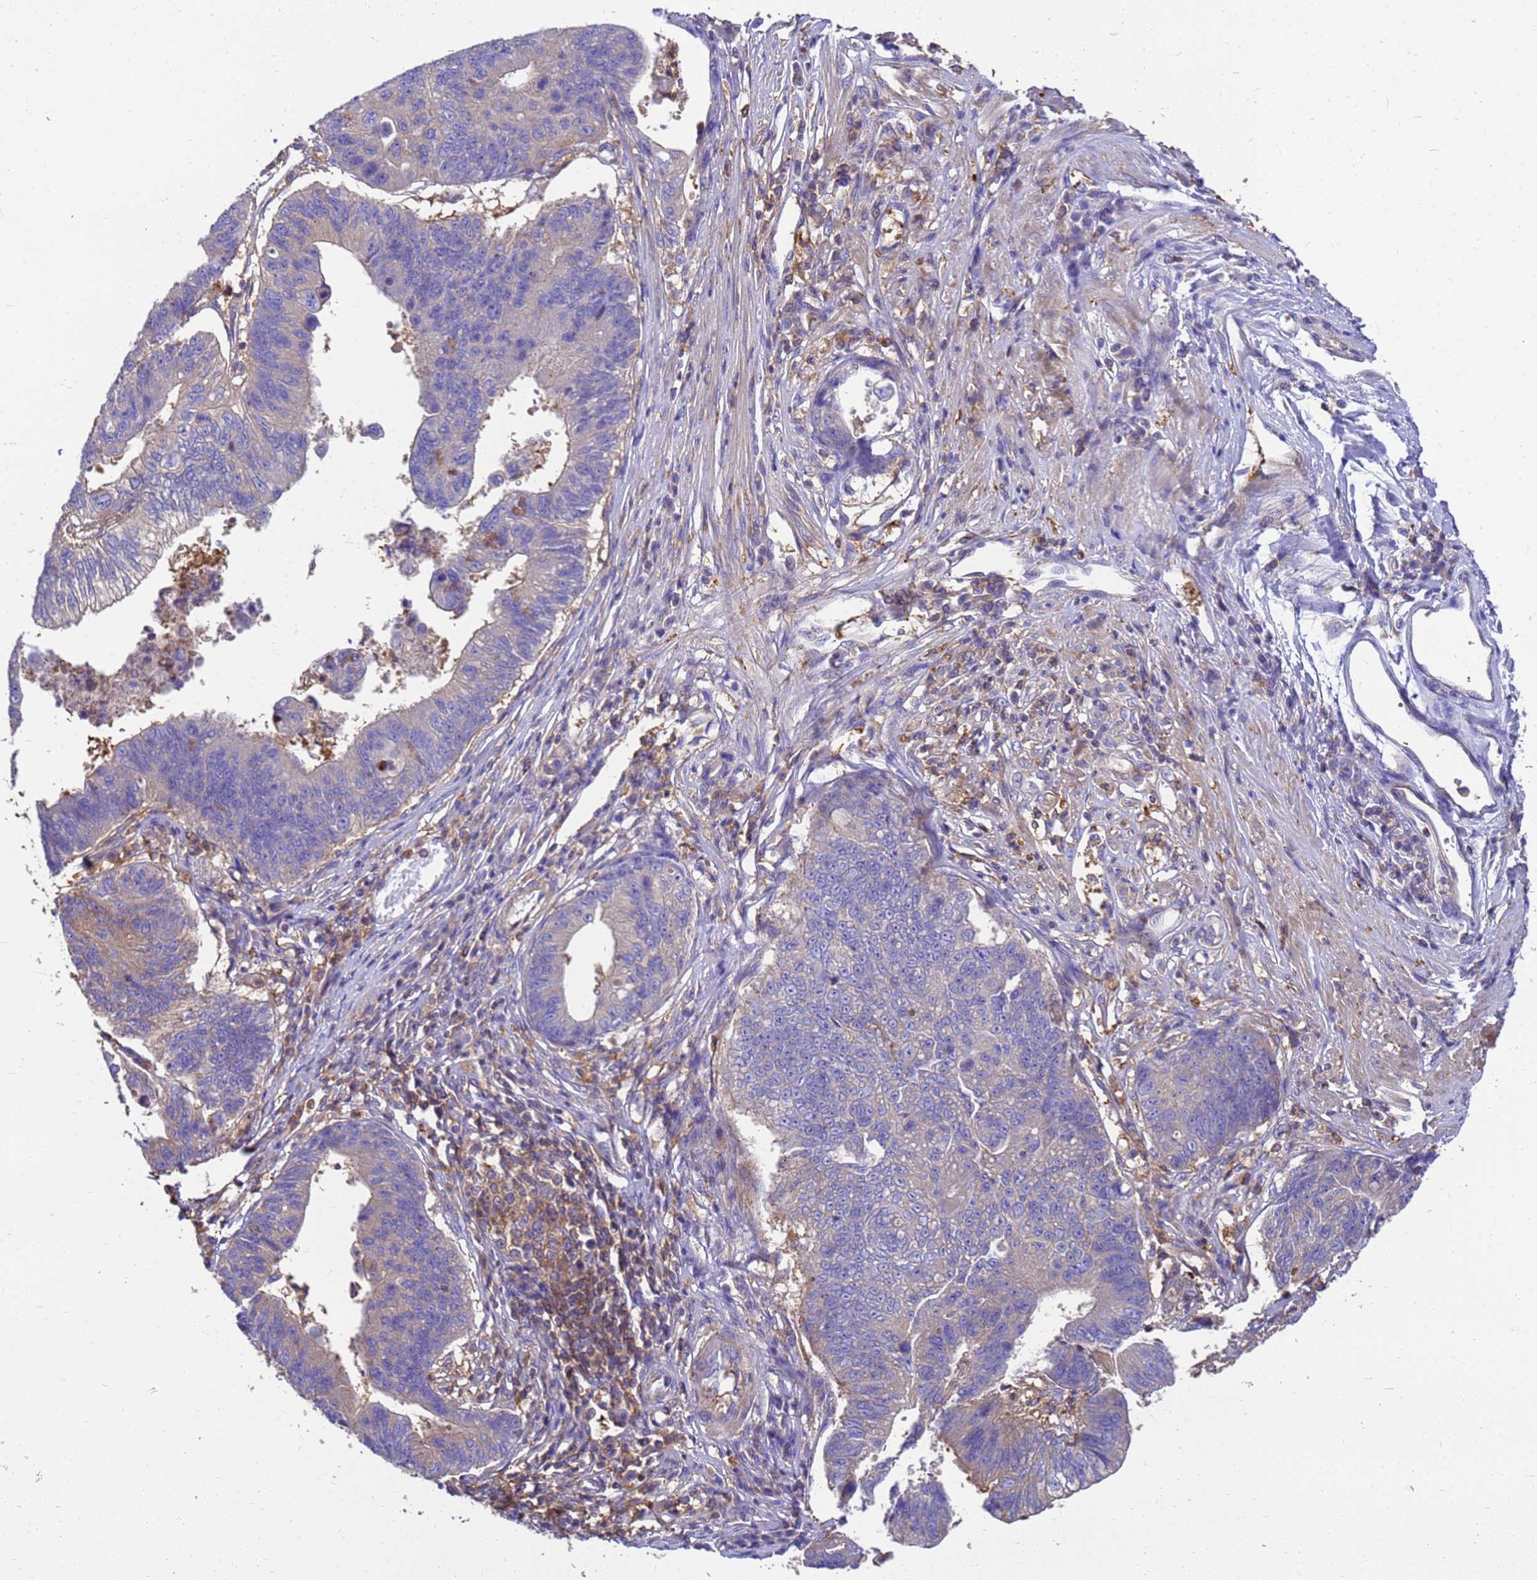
{"staining": {"intensity": "negative", "quantity": "none", "location": "none"}, "tissue": "stomach cancer", "cell_type": "Tumor cells", "image_type": "cancer", "snomed": [{"axis": "morphology", "description": "Adenocarcinoma, NOS"}, {"axis": "topography", "description": "Stomach"}], "caption": "Tumor cells show no significant staining in stomach adenocarcinoma. The staining is performed using DAB (3,3'-diaminobenzidine) brown chromogen with nuclei counter-stained in using hematoxylin.", "gene": "ZNF235", "patient": {"sex": "male", "age": 59}}